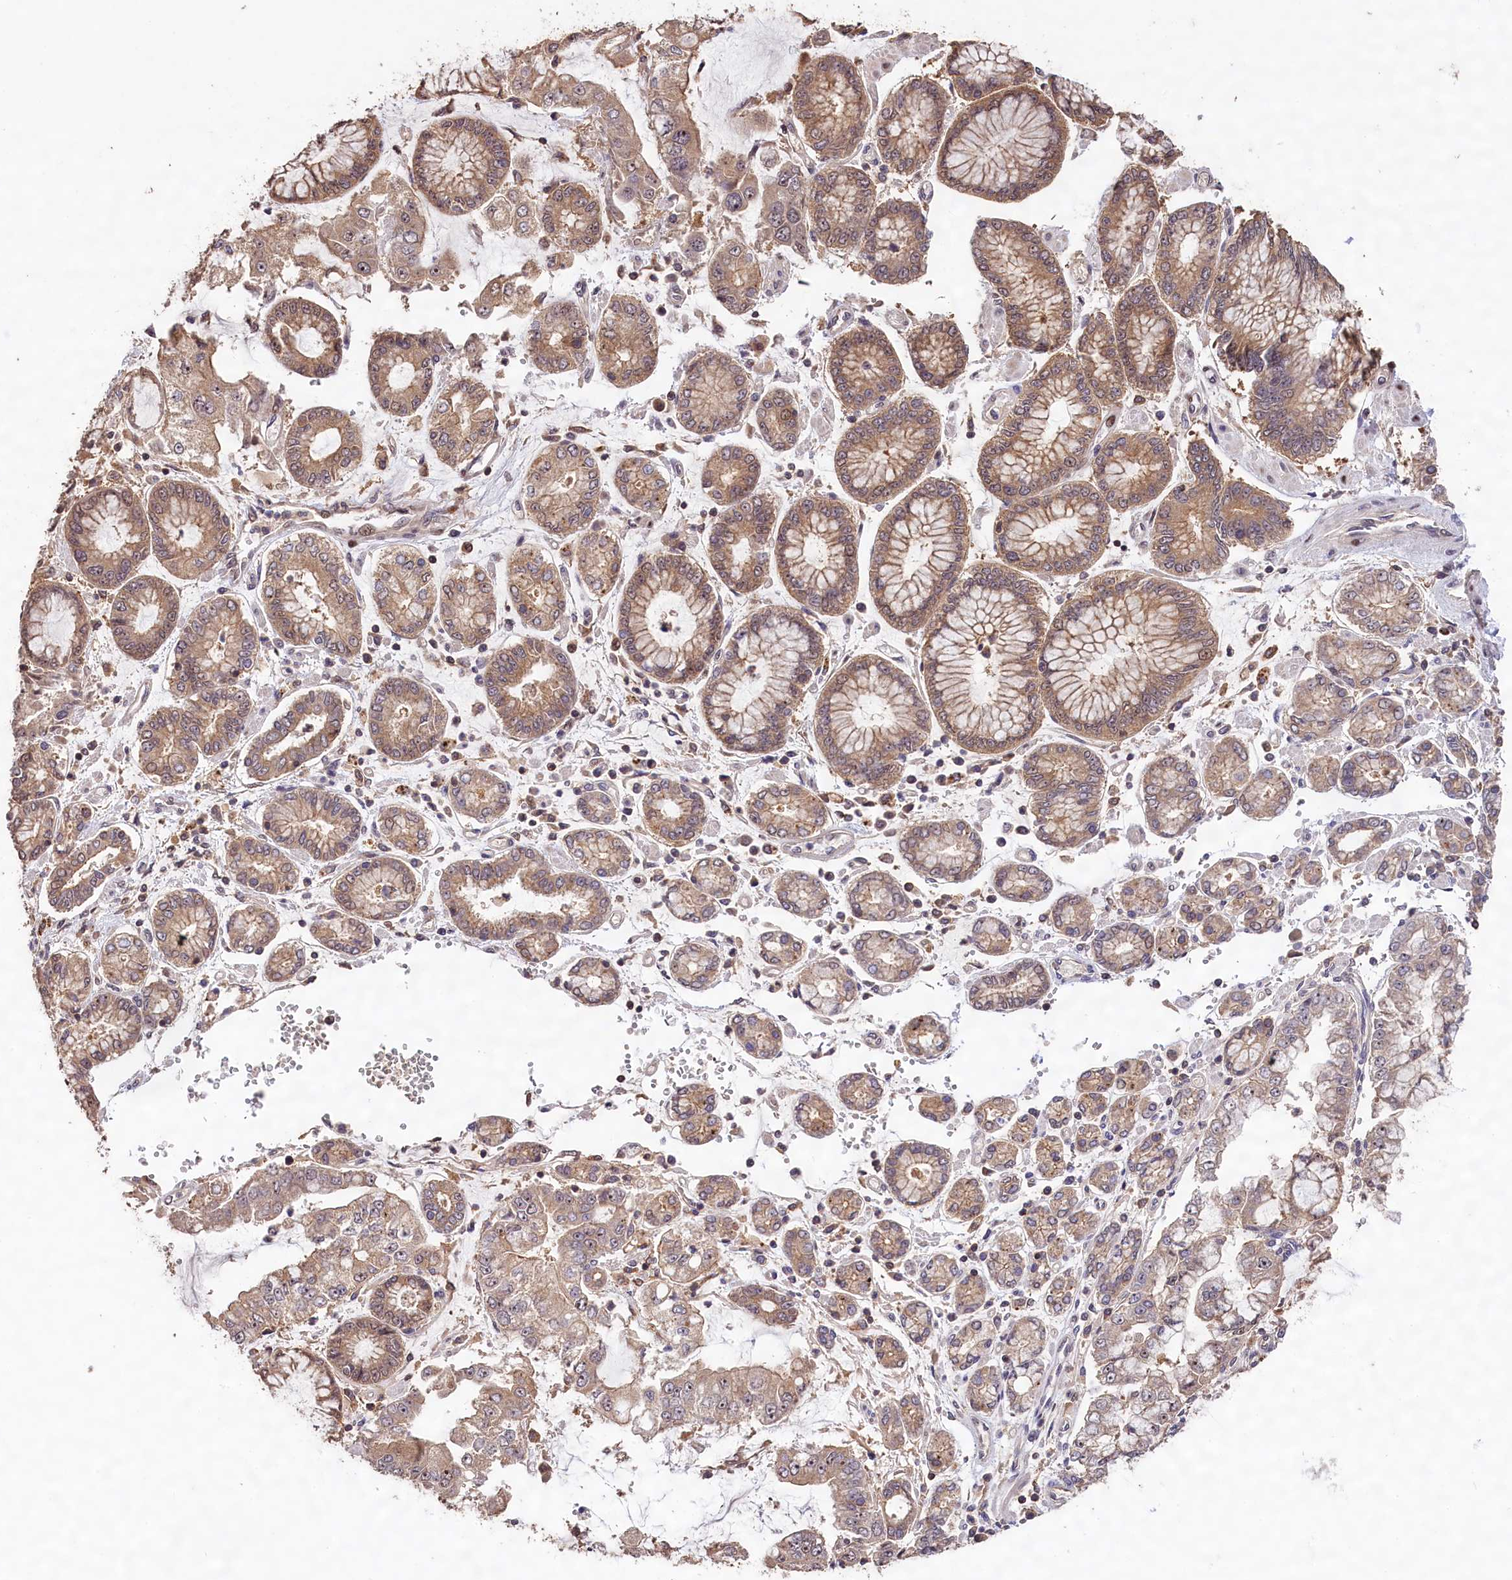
{"staining": {"intensity": "weak", "quantity": ">75%", "location": "cytoplasmic/membranous,nuclear"}, "tissue": "stomach cancer", "cell_type": "Tumor cells", "image_type": "cancer", "snomed": [{"axis": "morphology", "description": "Adenocarcinoma, NOS"}, {"axis": "topography", "description": "Stomach"}], "caption": "Tumor cells show weak cytoplasmic/membranous and nuclear staining in about >75% of cells in stomach cancer.", "gene": "PHAF1", "patient": {"sex": "male", "age": 76}}